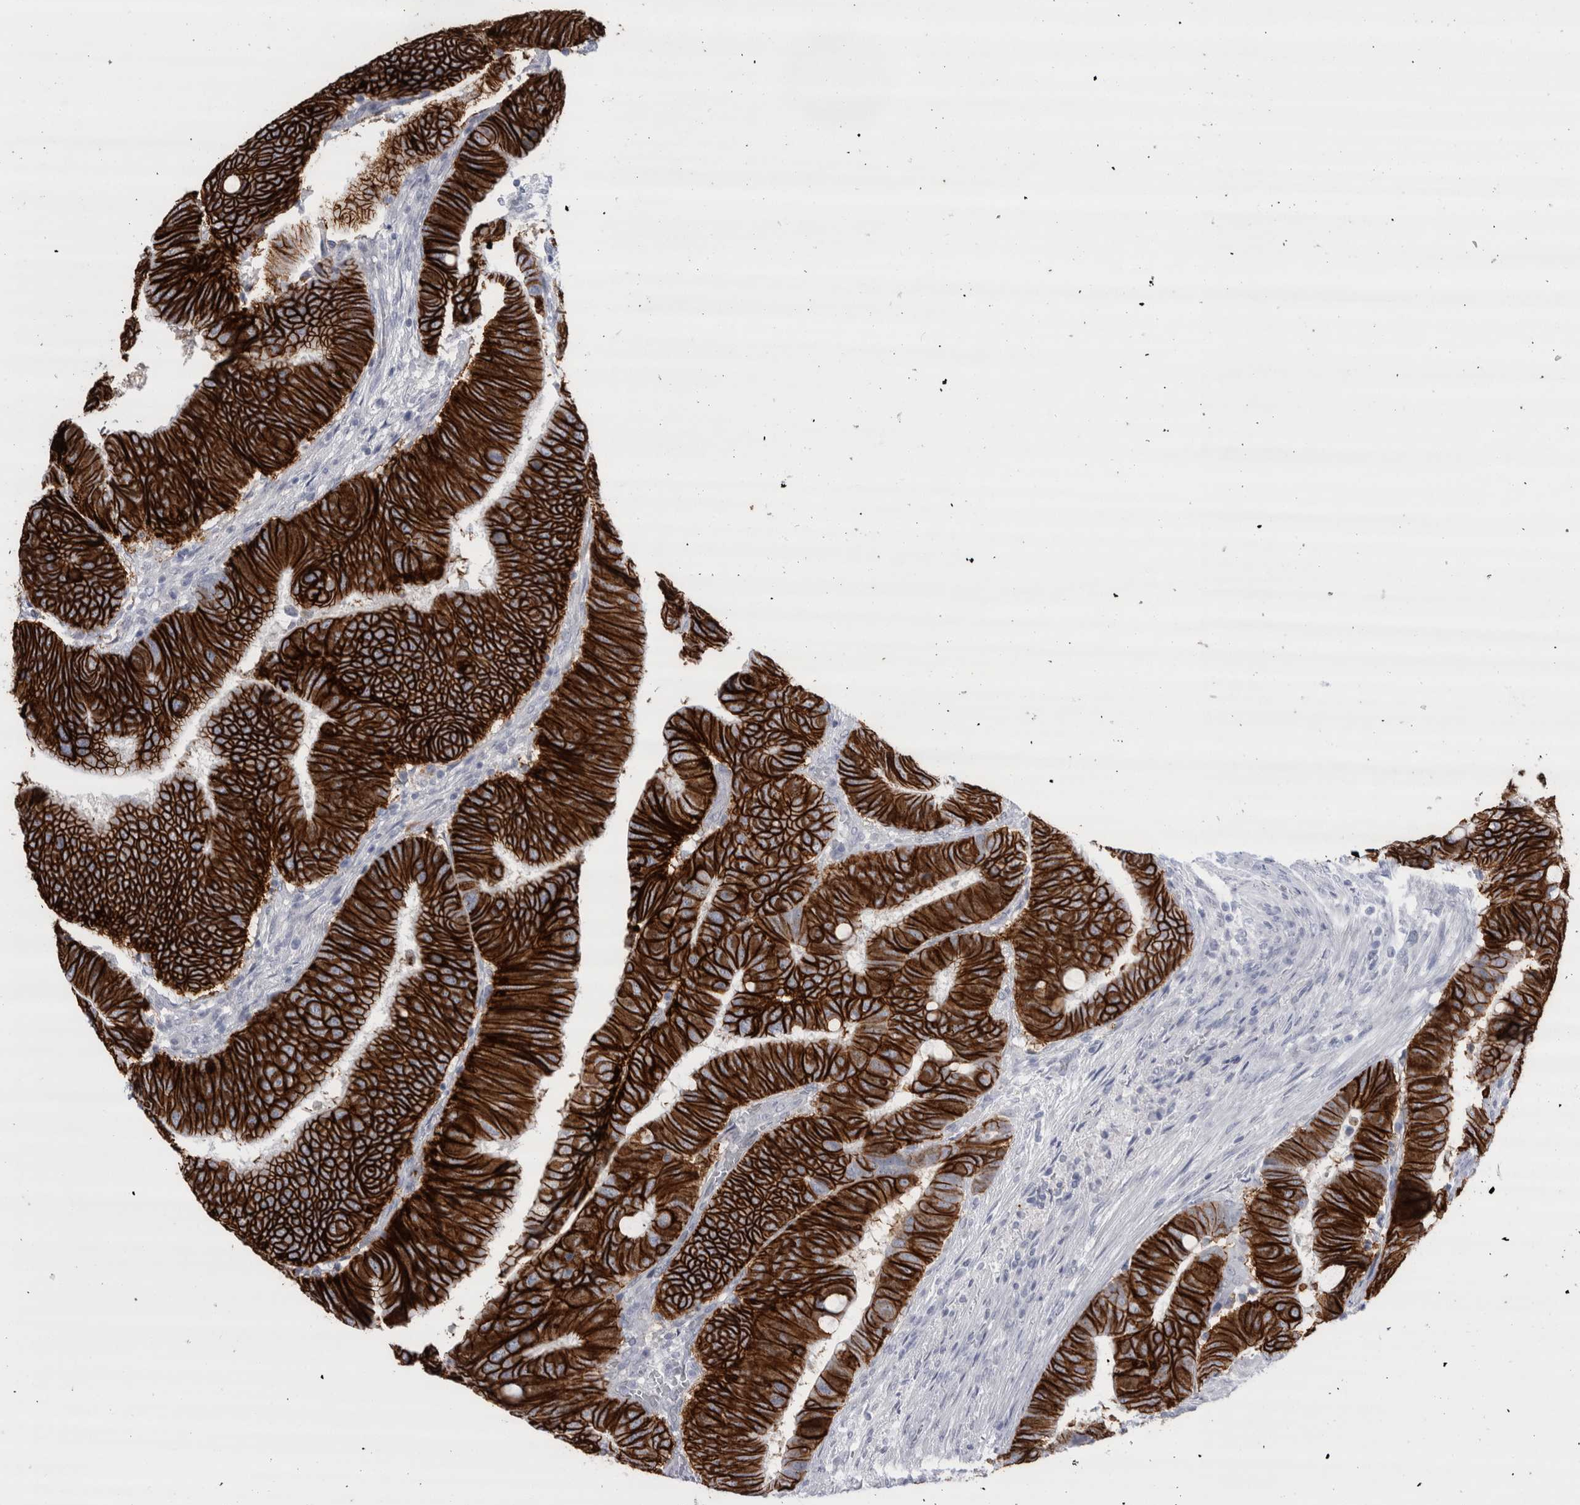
{"staining": {"intensity": "strong", "quantity": ">75%", "location": "cytoplasmic/membranous"}, "tissue": "colorectal cancer", "cell_type": "Tumor cells", "image_type": "cancer", "snomed": [{"axis": "morphology", "description": "Normal tissue, NOS"}, {"axis": "morphology", "description": "Adenocarcinoma, NOS"}, {"axis": "topography", "description": "Rectum"}, {"axis": "topography", "description": "Peripheral nerve tissue"}], "caption": "Protein staining of colorectal adenocarcinoma tissue demonstrates strong cytoplasmic/membranous expression in about >75% of tumor cells.", "gene": "CDH17", "patient": {"sex": "male", "age": 92}}